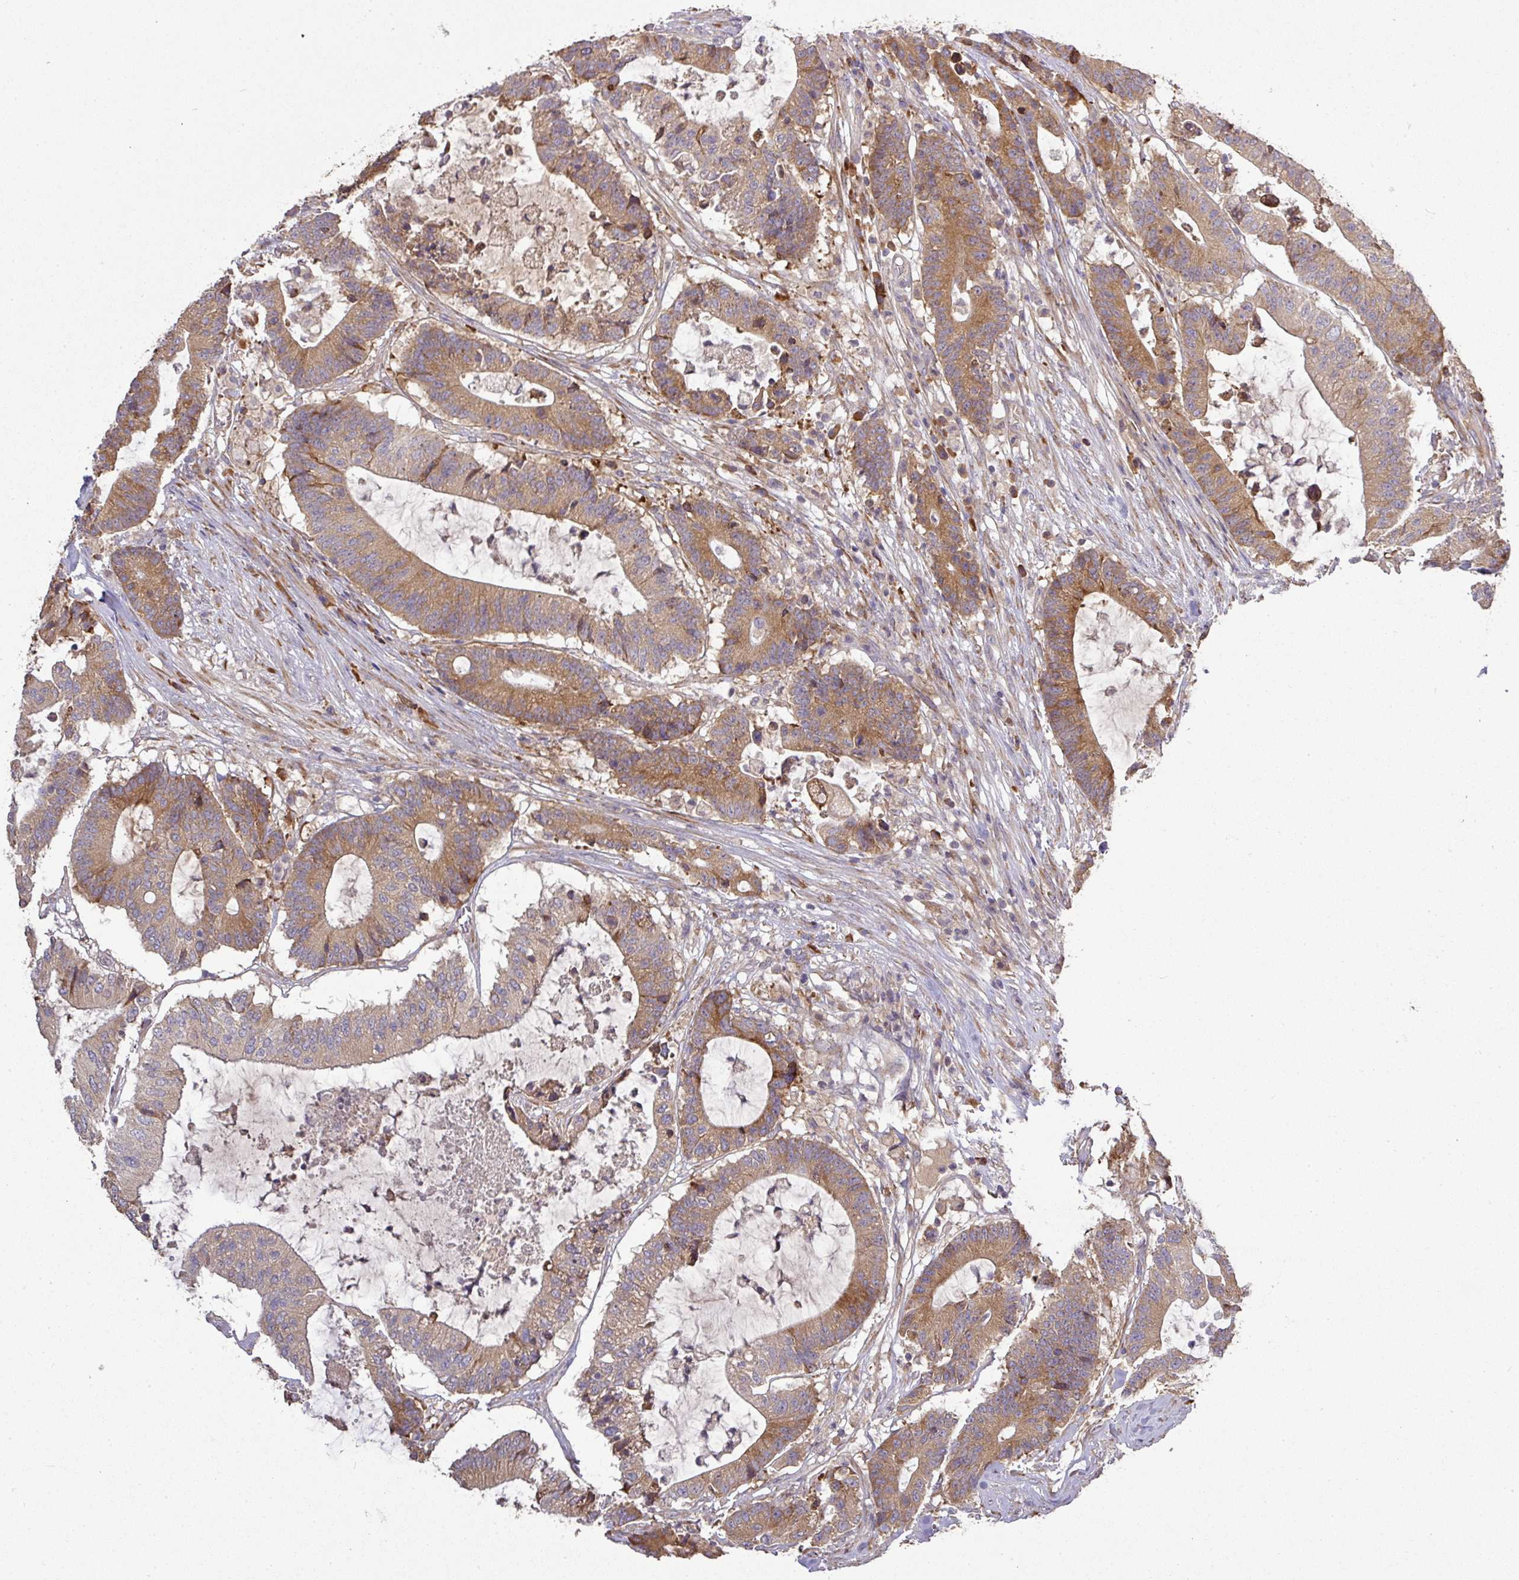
{"staining": {"intensity": "moderate", "quantity": ">75%", "location": "cytoplasmic/membranous"}, "tissue": "colorectal cancer", "cell_type": "Tumor cells", "image_type": "cancer", "snomed": [{"axis": "morphology", "description": "Adenocarcinoma, NOS"}, {"axis": "topography", "description": "Colon"}], "caption": "A brown stain labels moderate cytoplasmic/membranous expression of a protein in human colorectal adenocarcinoma tumor cells.", "gene": "GALP", "patient": {"sex": "female", "age": 84}}